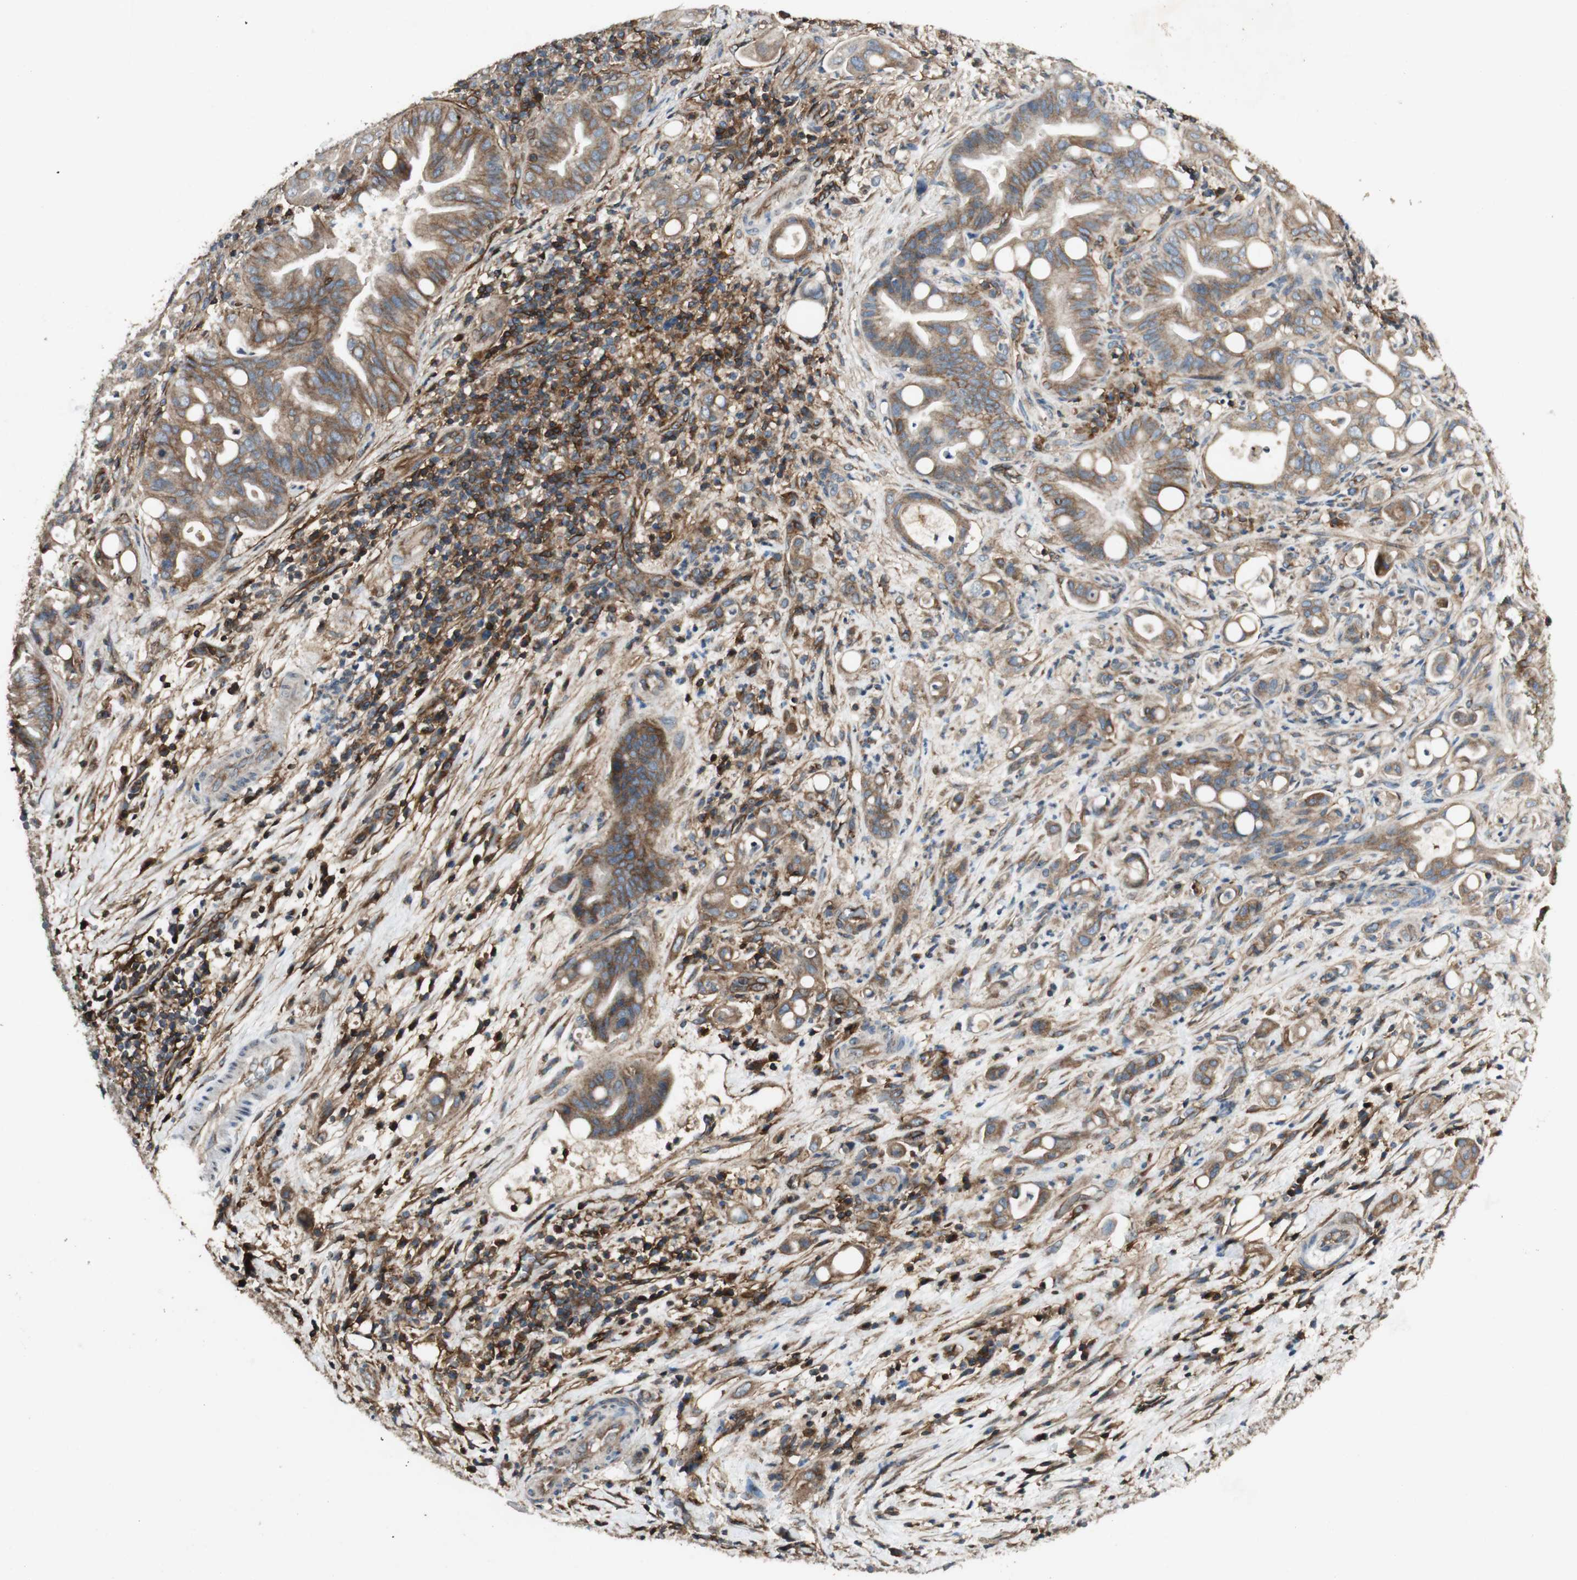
{"staining": {"intensity": "moderate", "quantity": ">75%", "location": "cytoplasmic/membranous"}, "tissue": "liver cancer", "cell_type": "Tumor cells", "image_type": "cancer", "snomed": [{"axis": "morphology", "description": "Cholangiocarcinoma"}, {"axis": "topography", "description": "Liver"}], "caption": "The photomicrograph demonstrates staining of liver cancer, revealing moderate cytoplasmic/membranous protein positivity (brown color) within tumor cells.", "gene": "BTN3A3", "patient": {"sex": "female", "age": 68}}